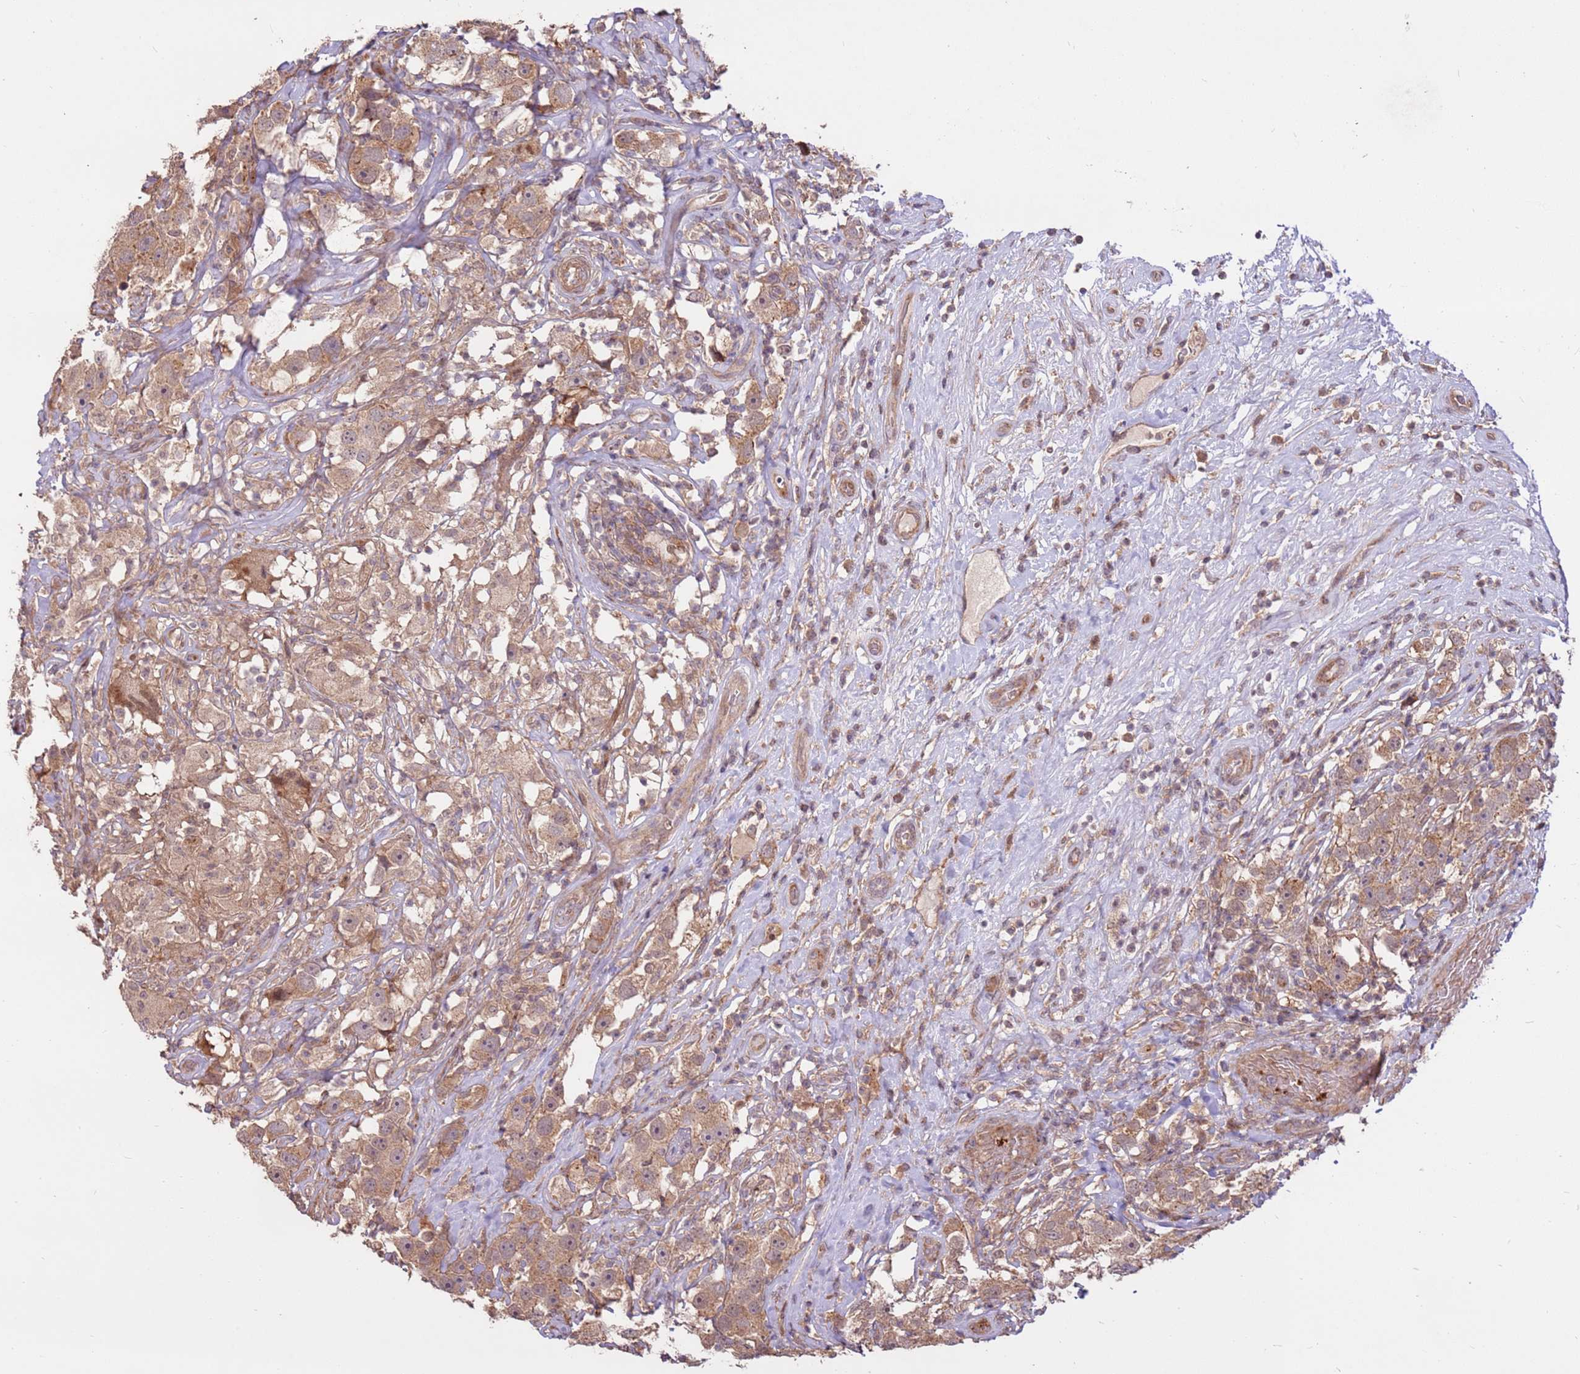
{"staining": {"intensity": "weak", "quantity": ">75%", "location": "cytoplasmic/membranous"}, "tissue": "testis cancer", "cell_type": "Tumor cells", "image_type": "cancer", "snomed": [{"axis": "morphology", "description": "Seminoma, NOS"}, {"axis": "topography", "description": "Testis"}], "caption": "Testis cancer (seminoma) stained for a protein shows weak cytoplasmic/membranous positivity in tumor cells.", "gene": "CCDC112", "patient": {"sex": "male", "age": 49}}